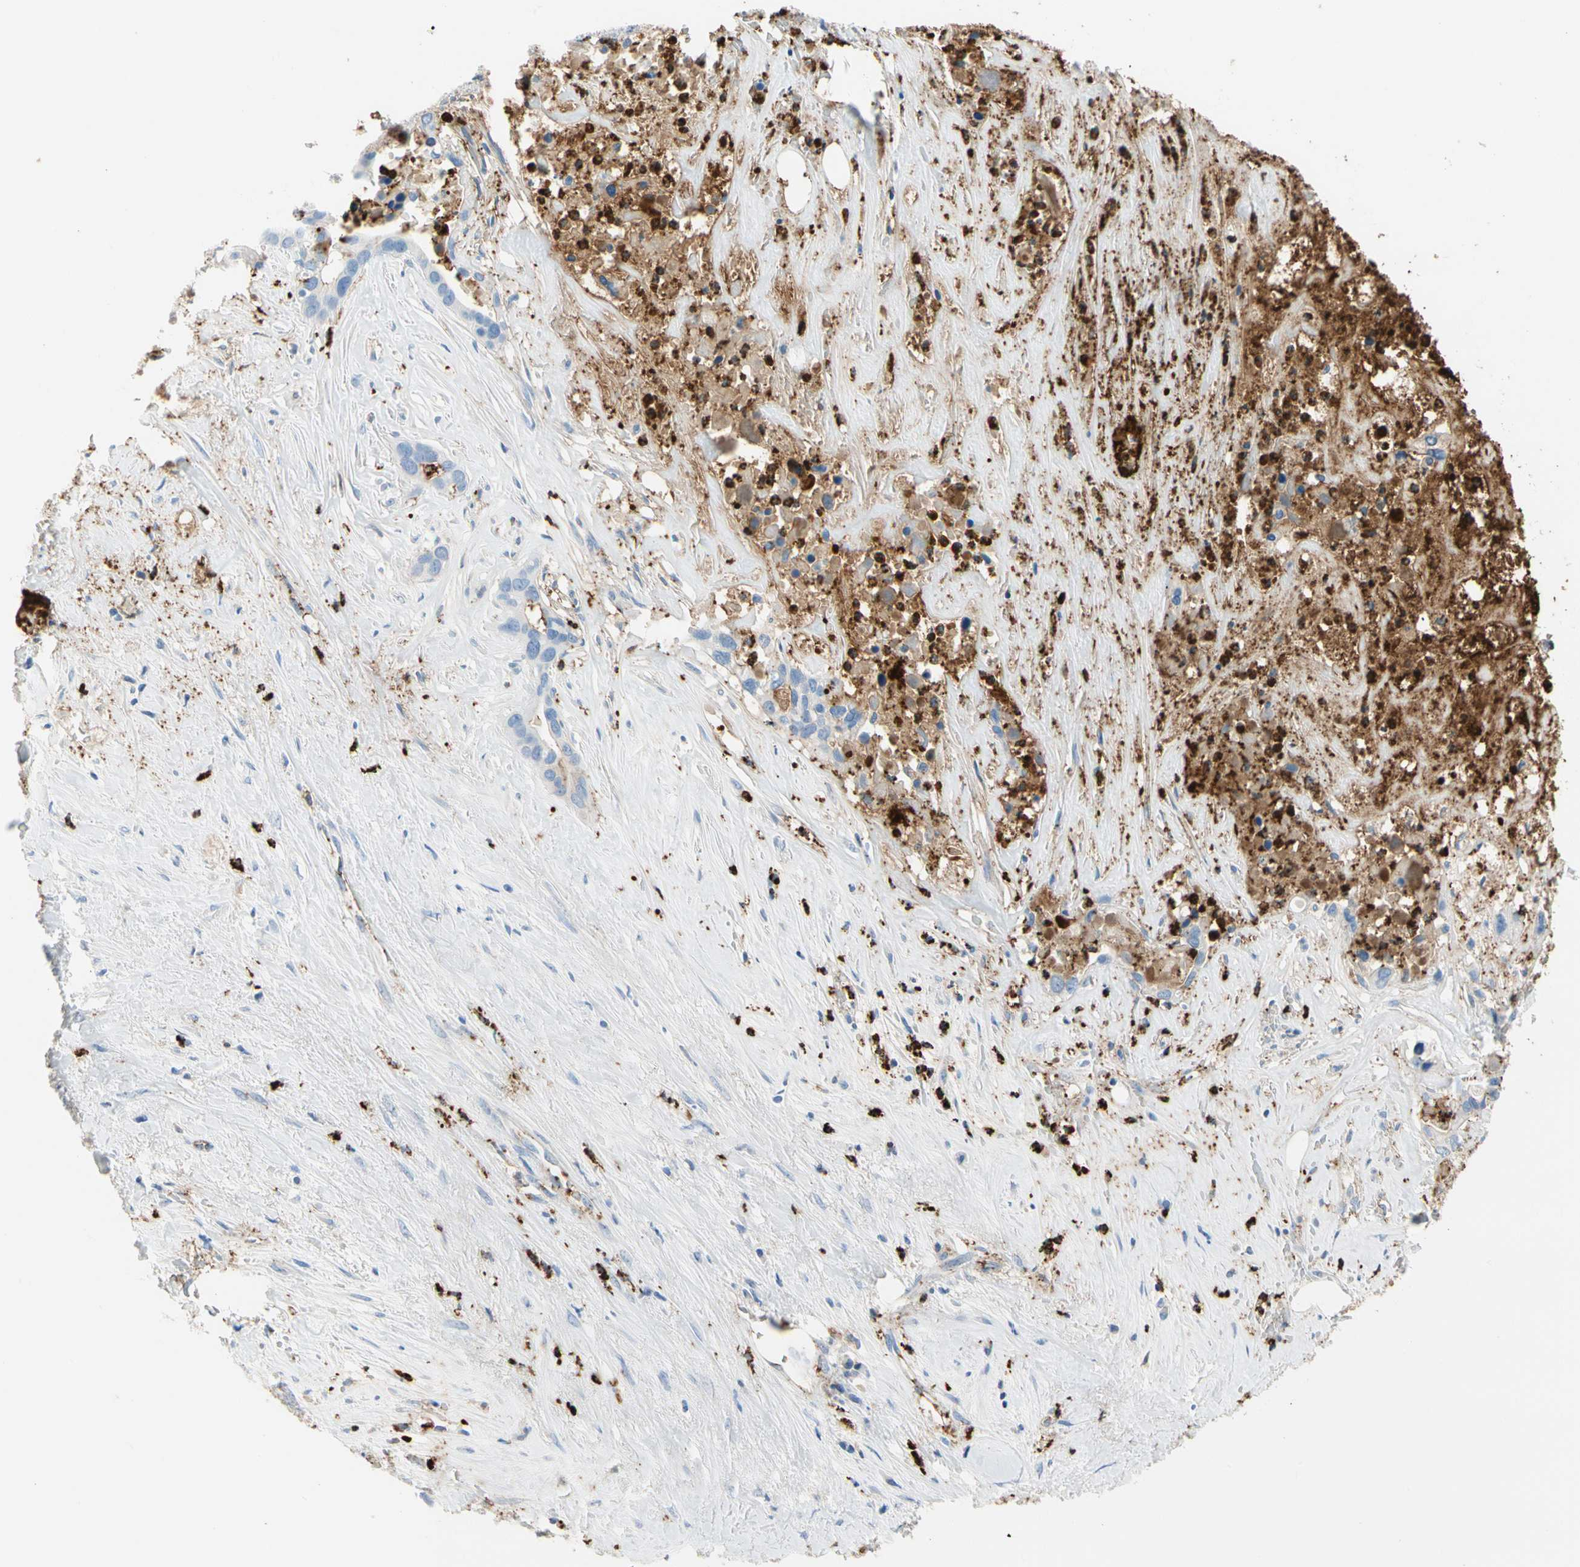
{"staining": {"intensity": "negative", "quantity": "none", "location": "none"}, "tissue": "liver cancer", "cell_type": "Tumor cells", "image_type": "cancer", "snomed": [{"axis": "morphology", "description": "Cholangiocarcinoma"}, {"axis": "topography", "description": "Liver"}], "caption": "Cholangiocarcinoma (liver) was stained to show a protein in brown. There is no significant positivity in tumor cells.", "gene": "CLEC4A", "patient": {"sex": "female", "age": 65}}